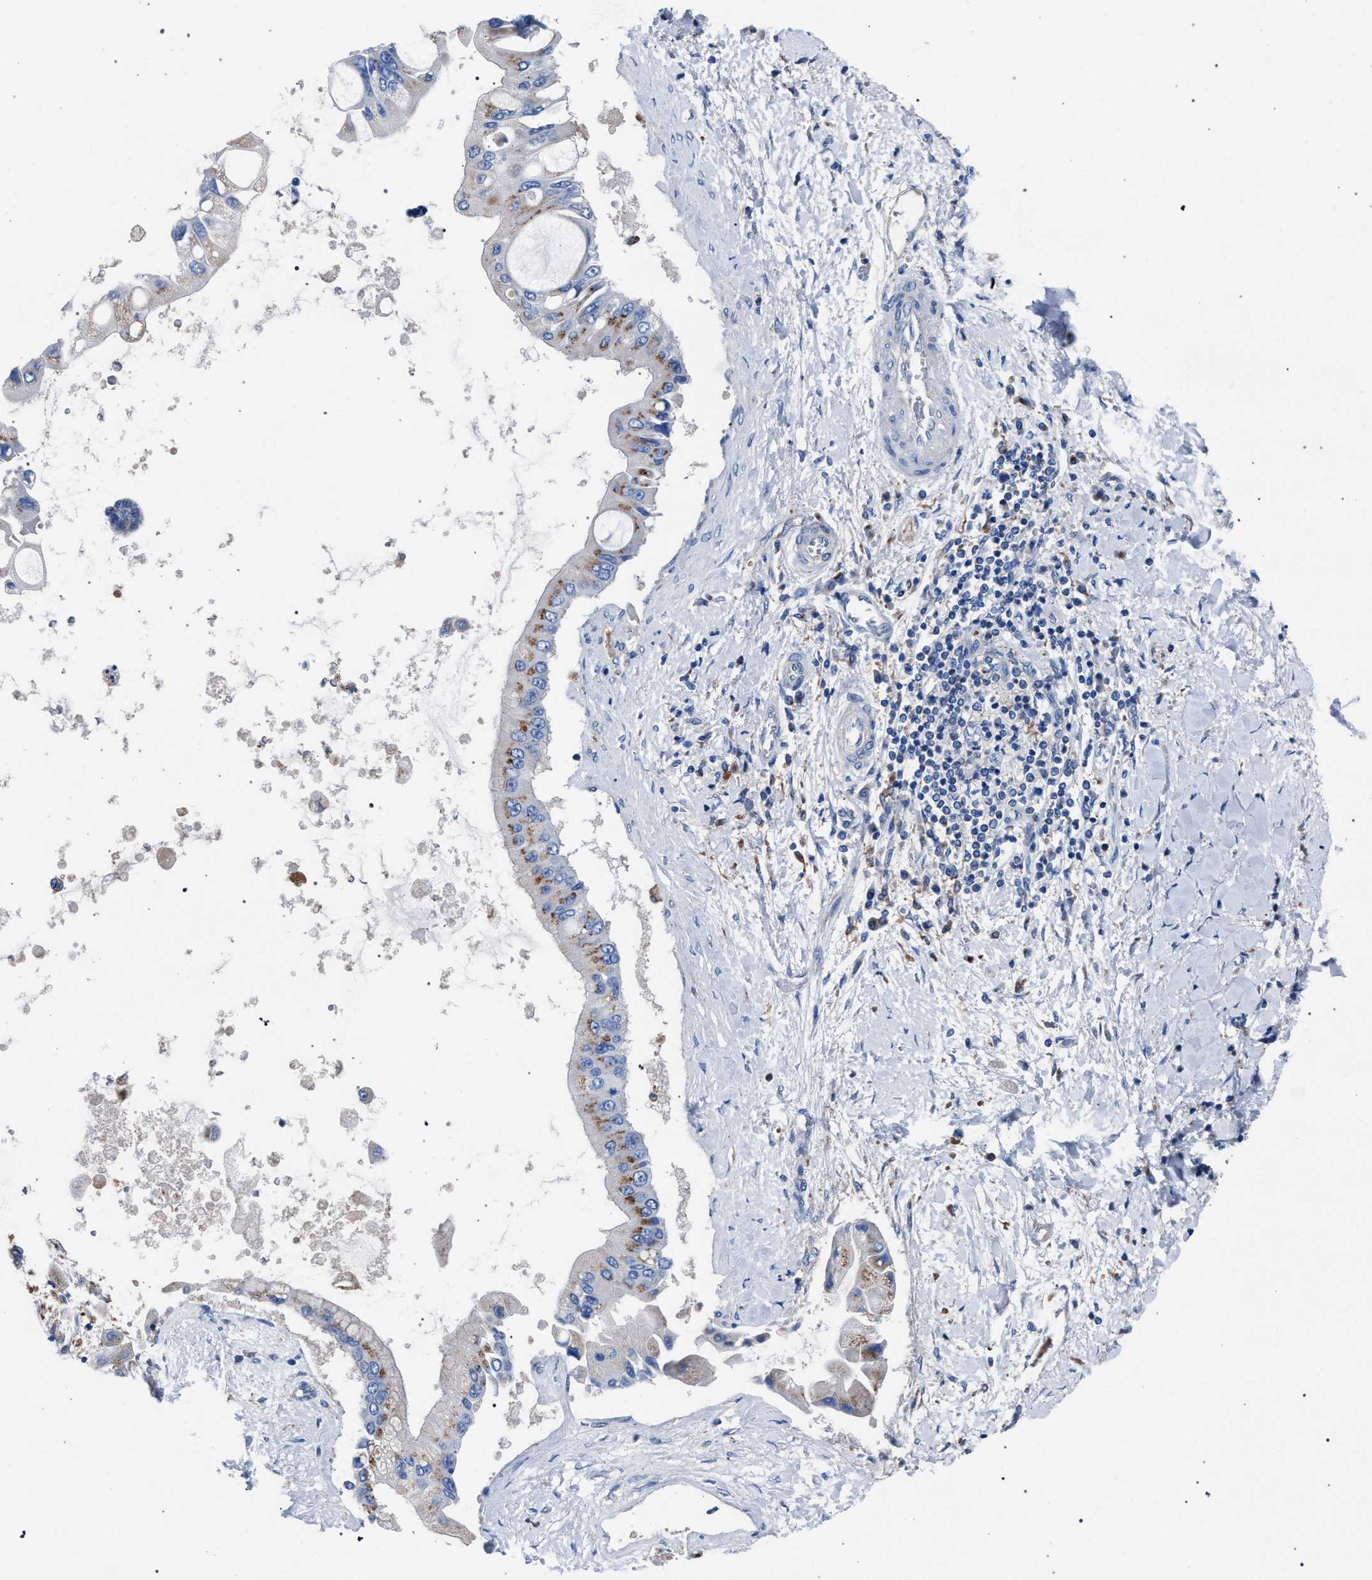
{"staining": {"intensity": "moderate", "quantity": ">75%", "location": "cytoplasmic/membranous"}, "tissue": "liver cancer", "cell_type": "Tumor cells", "image_type": "cancer", "snomed": [{"axis": "morphology", "description": "Cholangiocarcinoma"}, {"axis": "topography", "description": "Liver"}], "caption": "Liver cancer (cholangiocarcinoma) tissue demonstrates moderate cytoplasmic/membranous staining in about >75% of tumor cells, visualized by immunohistochemistry.", "gene": "ATP6V0A1", "patient": {"sex": "male", "age": 50}}